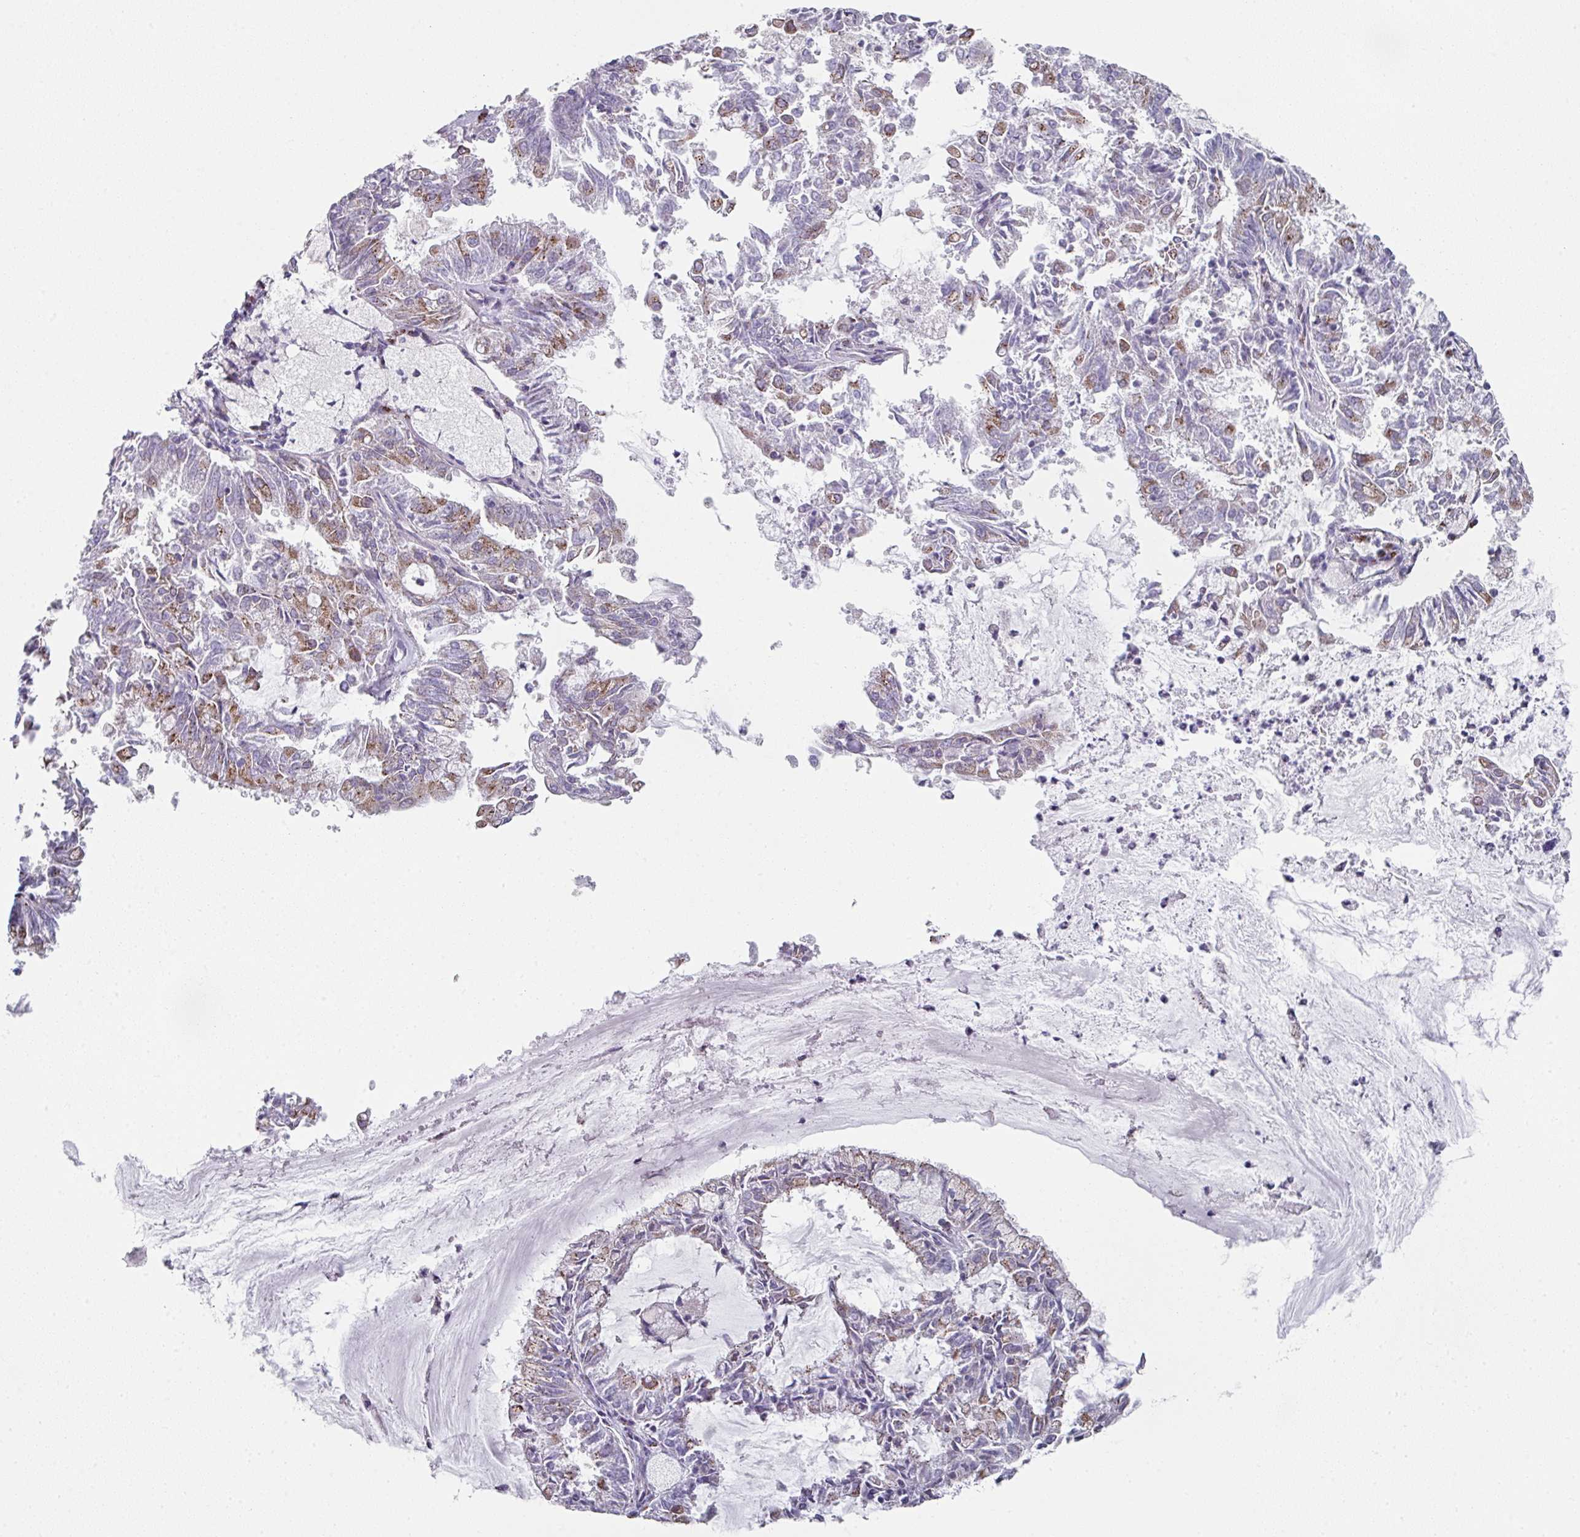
{"staining": {"intensity": "moderate", "quantity": "25%-75%", "location": "cytoplasmic/membranous"}, "tissue": "endometrial cancer", "cell_type": "Tumor cells", "image_type": "cancer", "snomed": [{"axis": "morphology", "description": "Adenocarcinoma, NOS"}, {"axis": "topography", "description": "Endometrium"}], "caption": "A high-resolution histopathology image shows IHC staining of endometrial cancer, which displays moderate cytoplasmic/membranous expression in approximately 25%-75% of tumor cells.", "gene": "CCDC85B", "patient": {"sex": "female", "age": 57}}